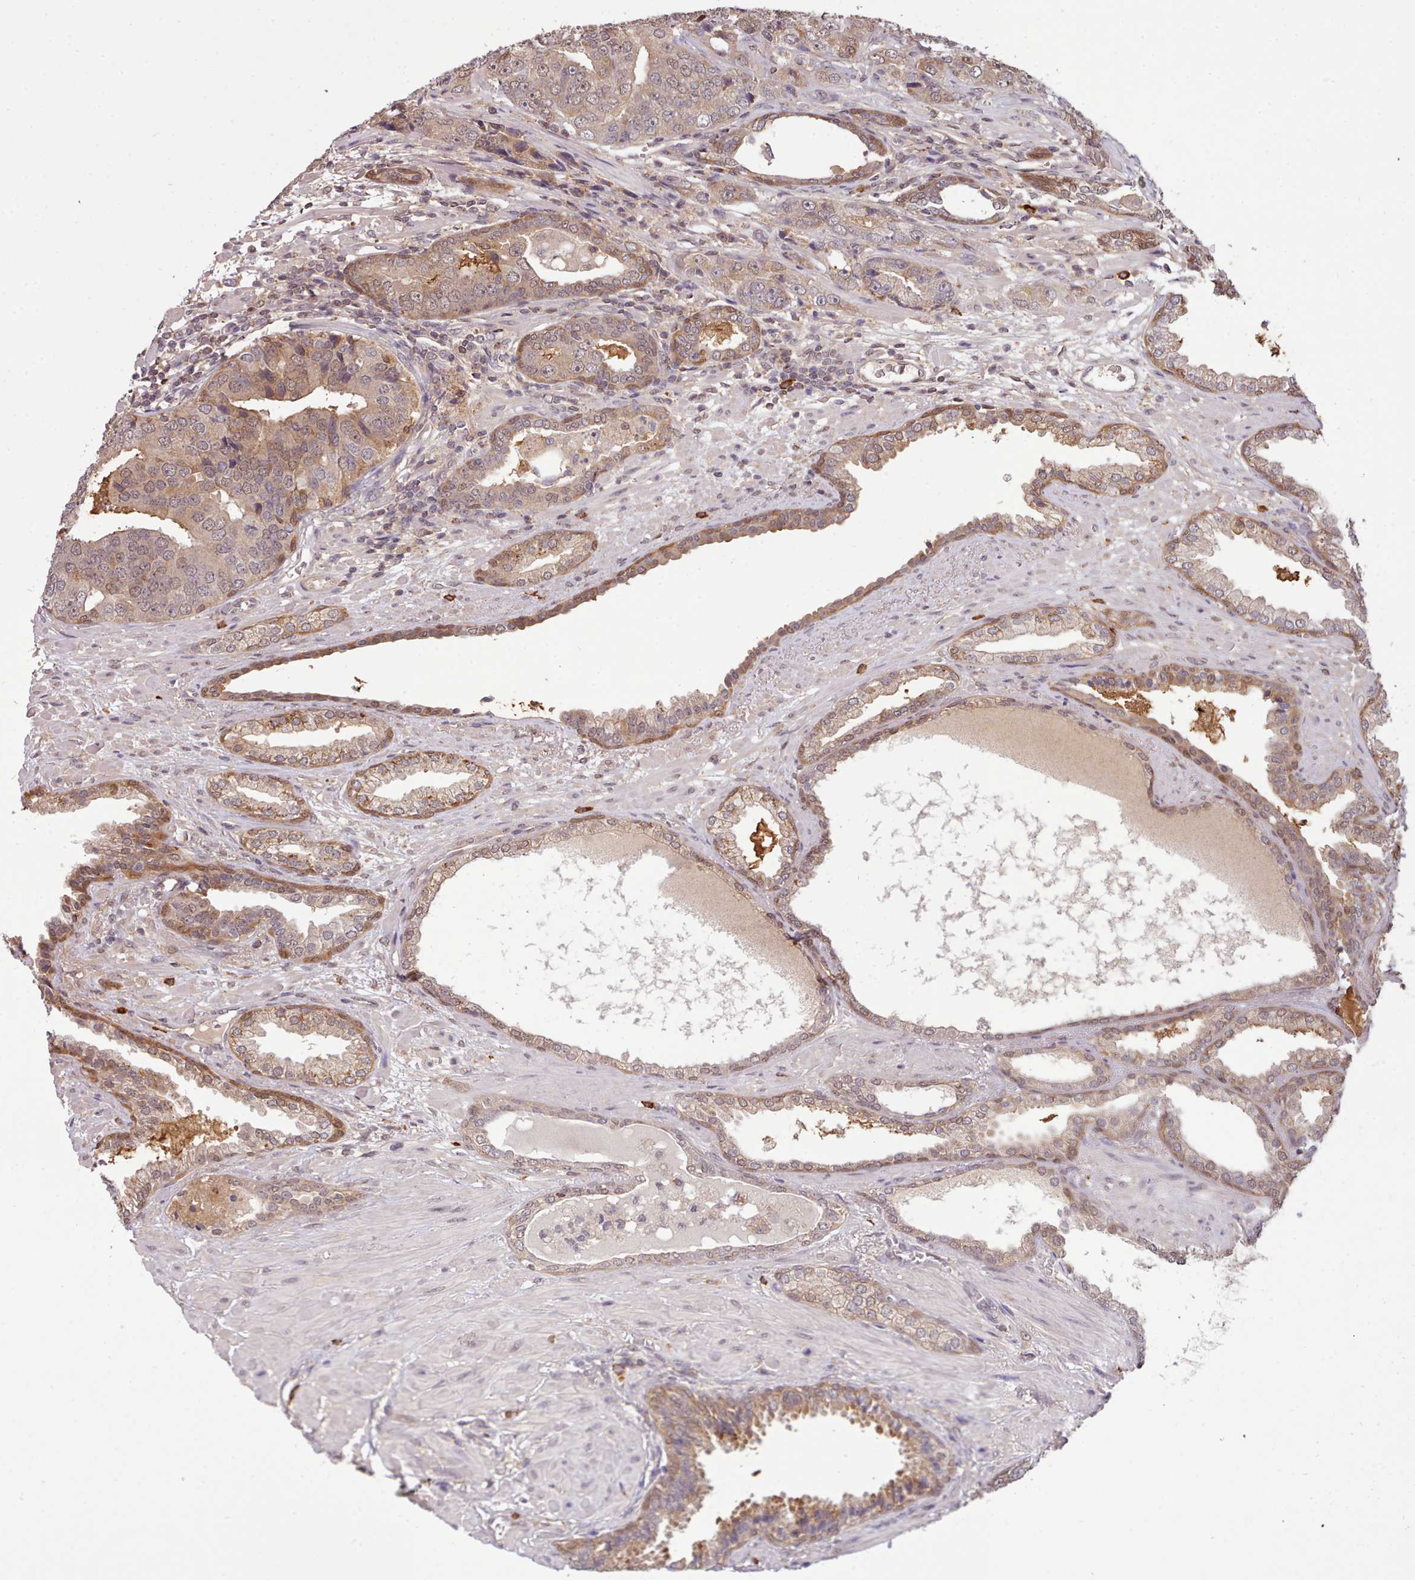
{"staining": {"intensity": "moderate", "quantity": ">75%", "location": "cytoplasmic/membranous,nuclear"}, "tissue": "prostate cancer", "cell_type": "Tumor cells", "image_type": "cancer", "snomed": [{"axis": "morphology", "description": "Adenocarcinoma, High grade"}, {"axis": "topography", "description": "Prostate"}], "caption": "Immunohistochemical staining of human prostate cancer (adenocarcinoma (high-grade)) demonstrates medium levels of moderate cytoplasmic/membranous and nuclear positivity in approximately >75% of tumor cells.", "gene": "ARL17A", "patient": {"sex": "male", "age": 71}}